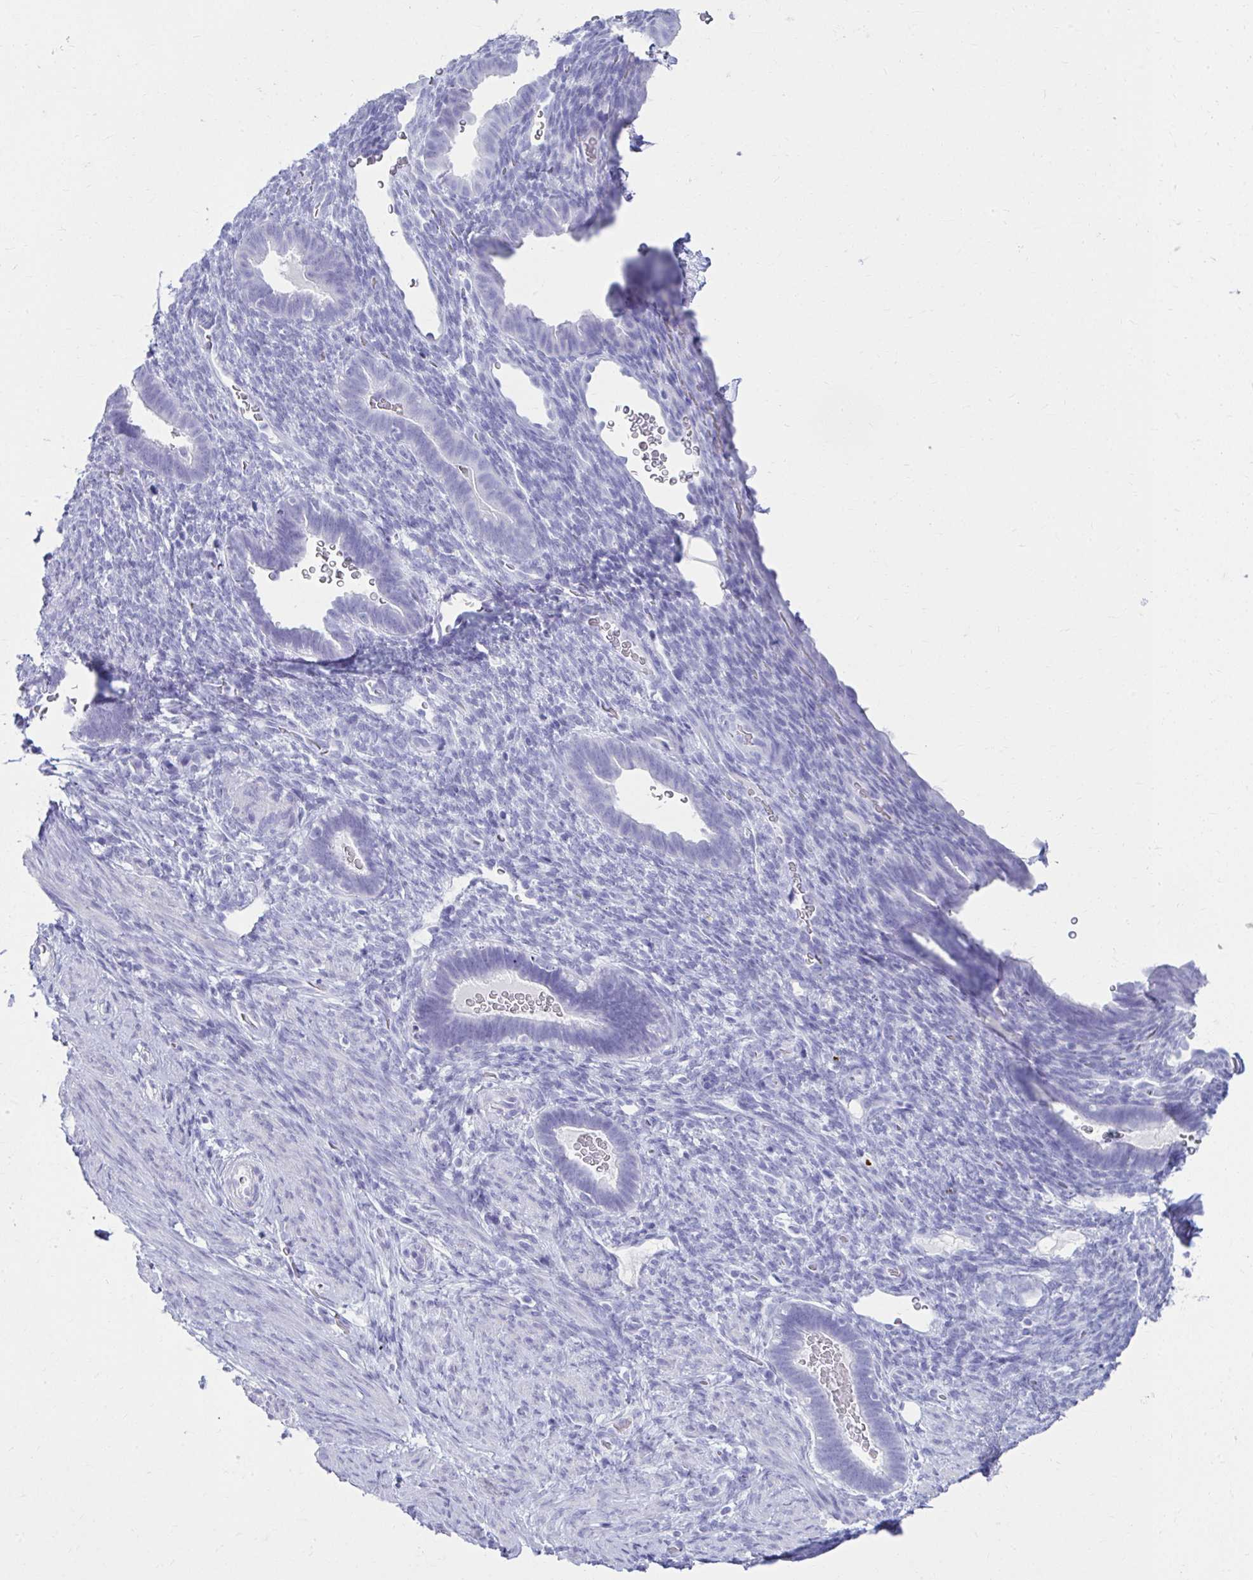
{"staining": {"intensity": "negative", "quantity": "none", "location": "none"}, "tissue": "endometrium", "cell_type": "Cells in endometrial stroma", "image_type": "normal", "snomed": [{"axis": "morphology", "description": "Normal tissue, NOS"}, {"axis": "topography", "description": "Endometrium"}], "caption": "A photomicrograph of endometrium stained for a protein displays no brown staining in cells in endometrial stroma. (DAB immunohistochemistry (IHC) visualized using brightfield microscopy, high magnification).", "gene": "ATP4B", "patient": {"sex": "female", "age": 34}}